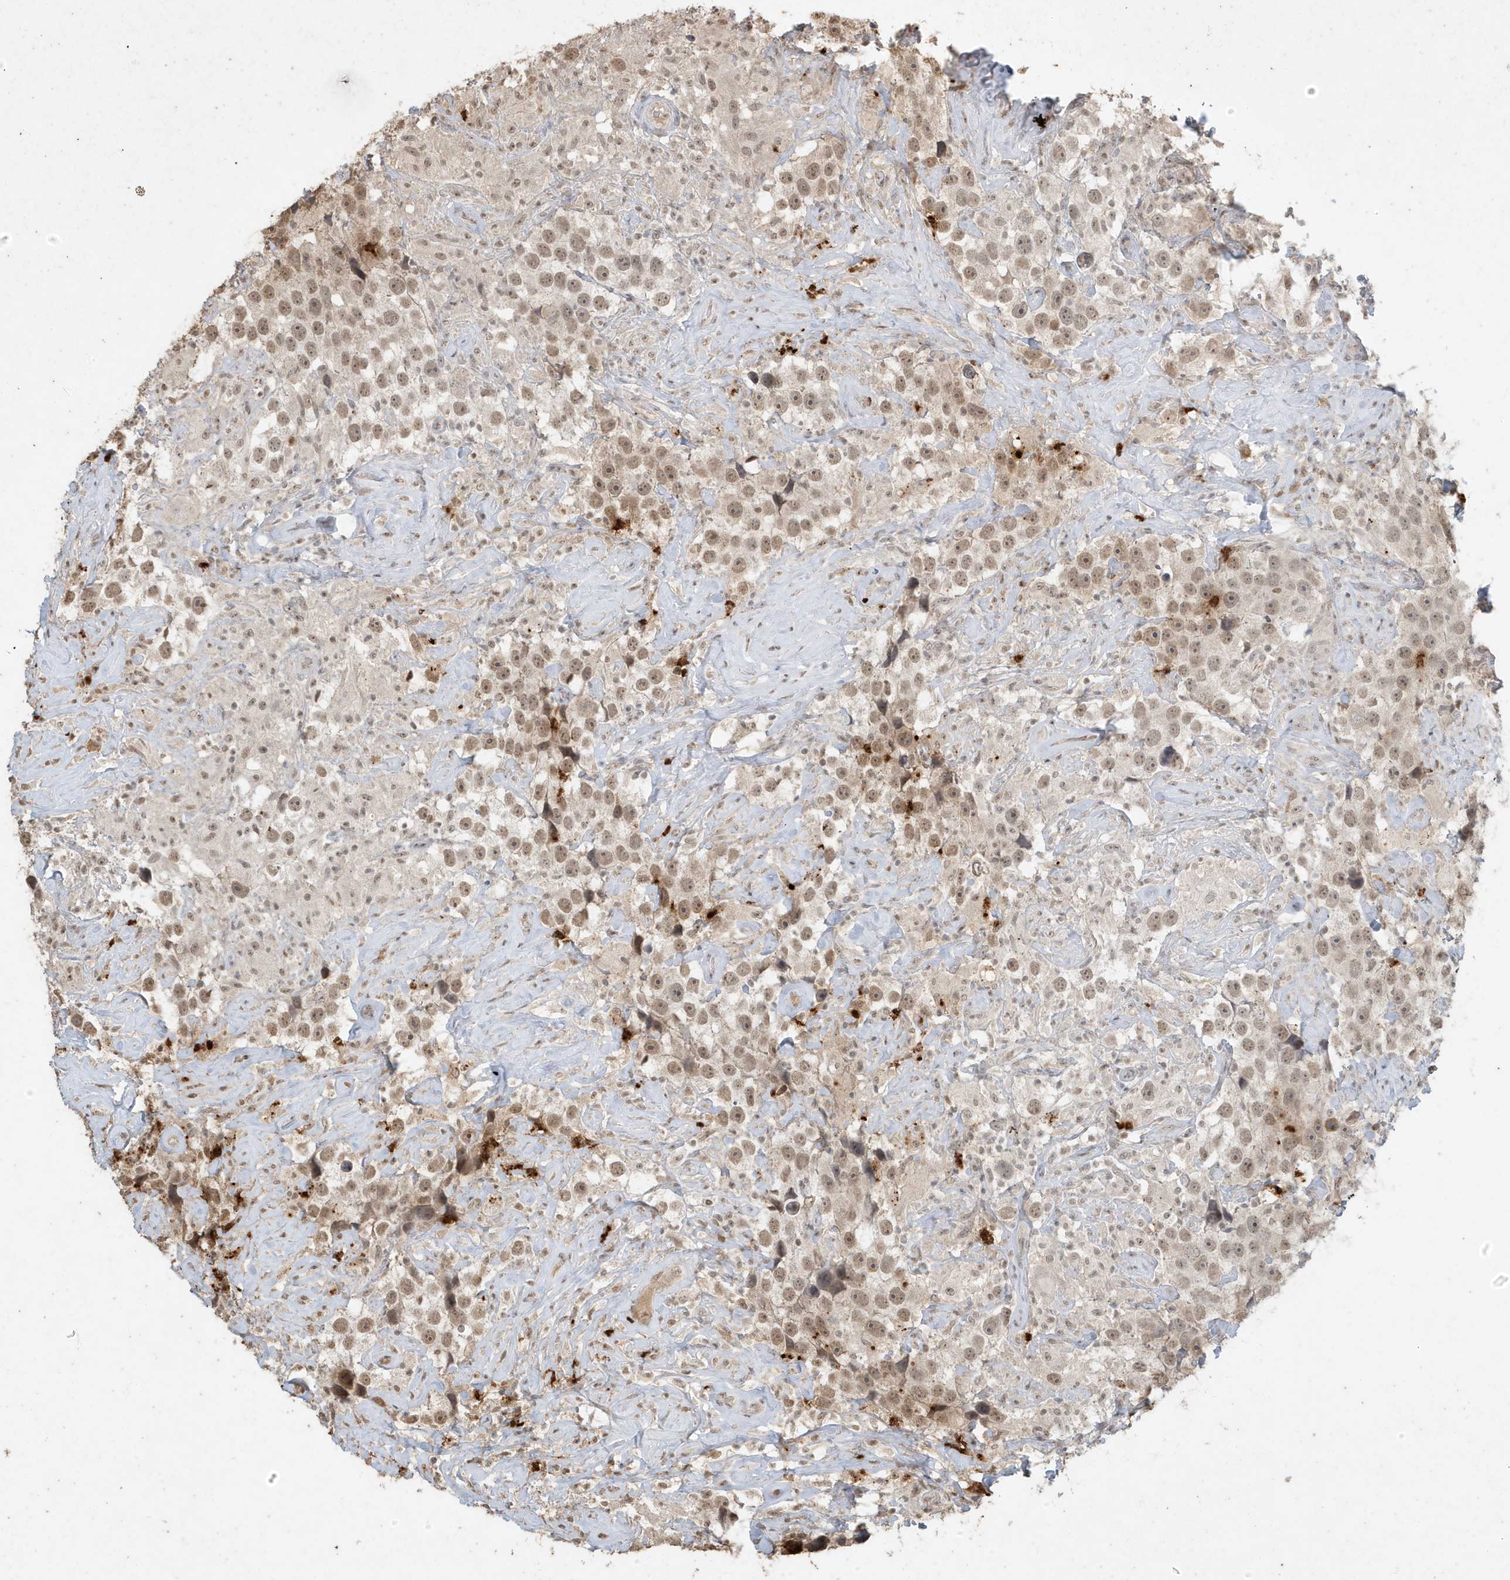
{"staining": {"intensity": "moderate", "quantity": ">75%", "location": "nuclear"}, "tissue": "testis cancer", "cell_type": "Tumor cells", "image_type": "cancer", "snomed": [{"axis": "morphology", "description": "Seminoma, NOS"}, {"axis": "topography", "description": "Testis"}], "caption": "Immunohistochemical staining of human testis cancer exhibits moderate nuclear protein staining in about >75% of tumor cells.", "gene": "DEFA1", "patient": {"sex": "male", "age": 49}}